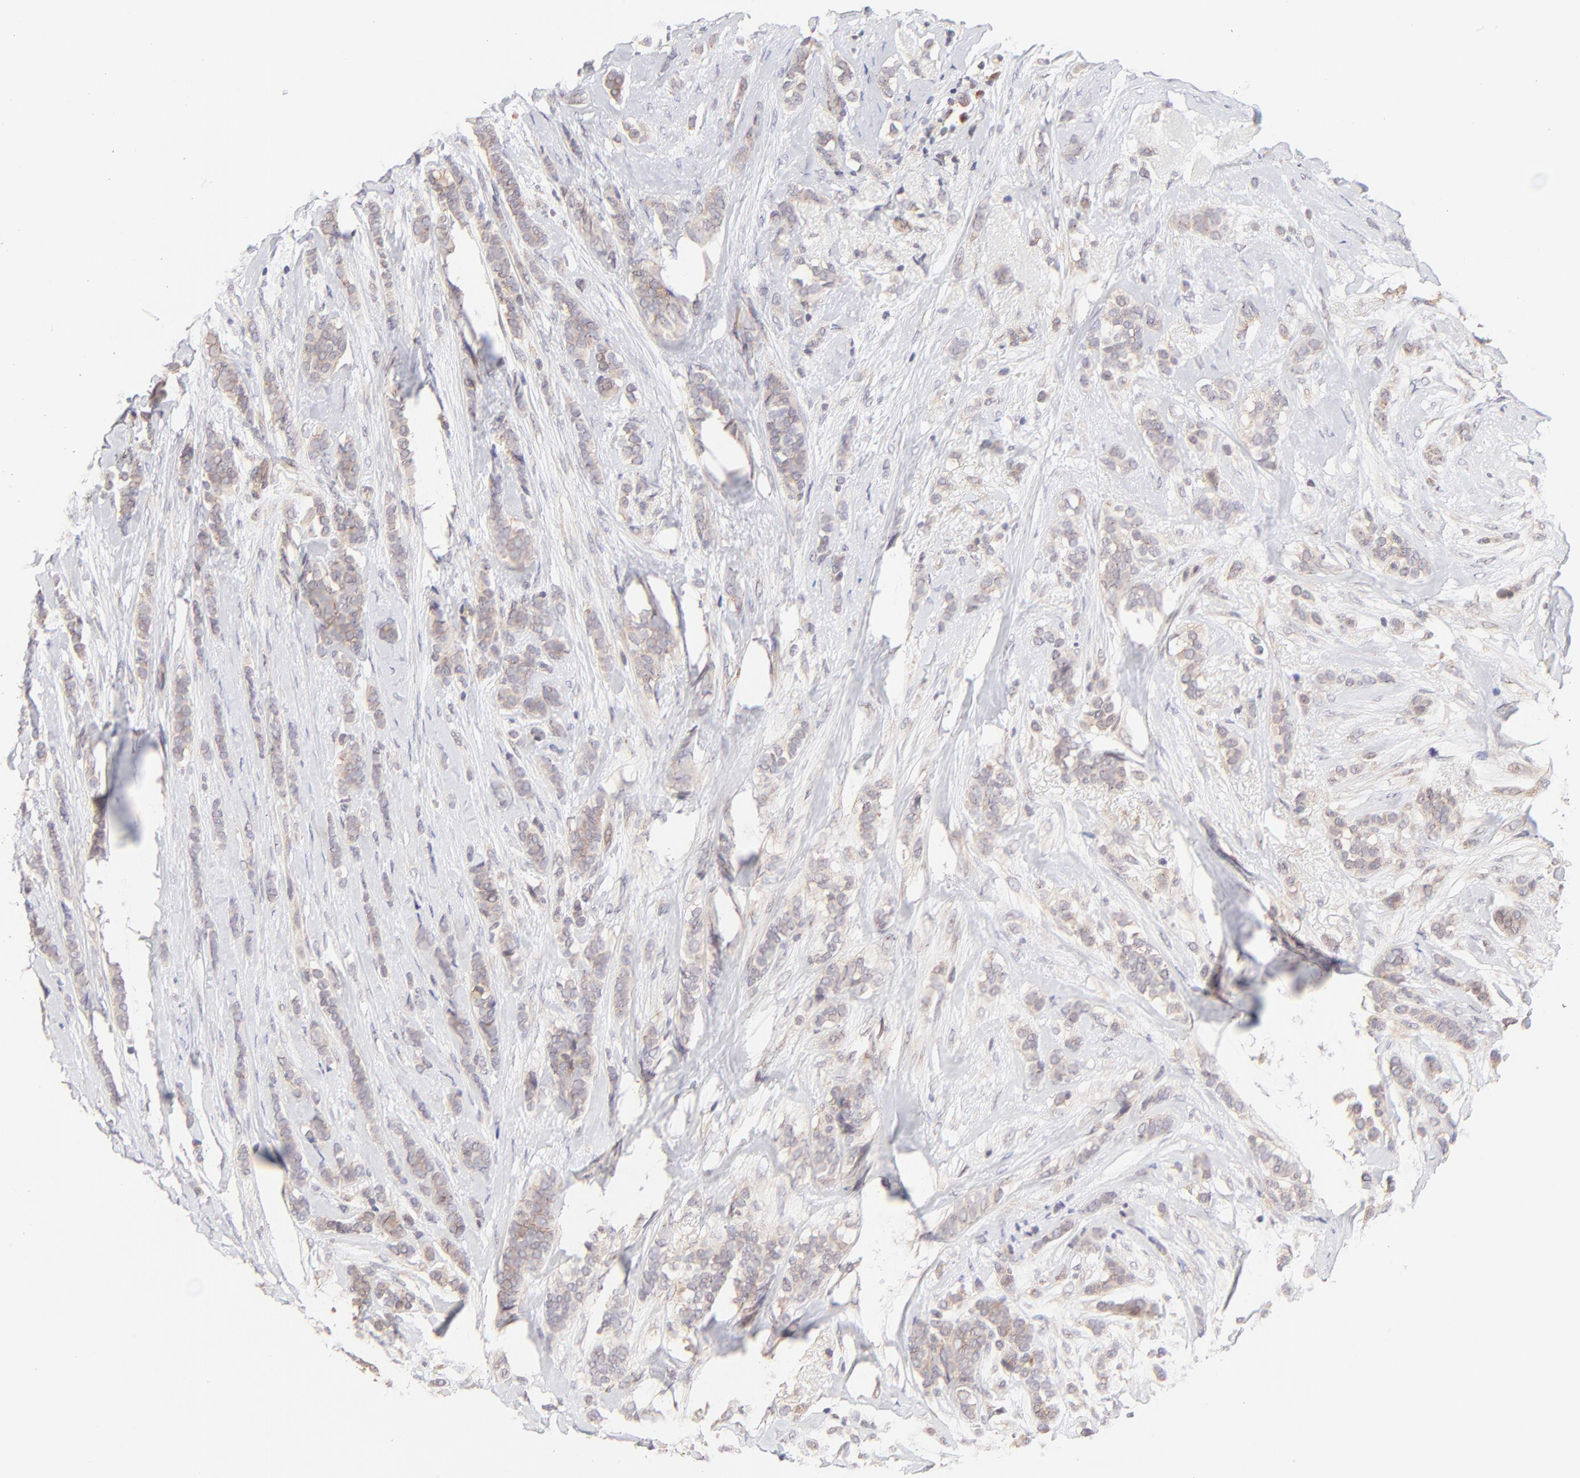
{"staining": {"intensity": "weak", "quantity": ">75%", "location": "cytoplasmic/membranous"}, "tissue": "breast cancer", "cell_type": "Tumor cells", "image_type": "cancer", "snomed": [{"axis": "morphology", "description": "Lobular carcinoma"}, {"axis": "topography", "description": "Breast"}], "caption": "High-magnification brightfield microscopy of breast cancer stained with DAB (3,3'-diaminobenzidine) (brown) and counterstained with hematoxylin (blue). tumor cells exhibit weak cytoplasmic/membranous positivity is identified in about>75% of cells.", "gene": "TNRC6B", "patient": {"sex": "female", "age": 56}}